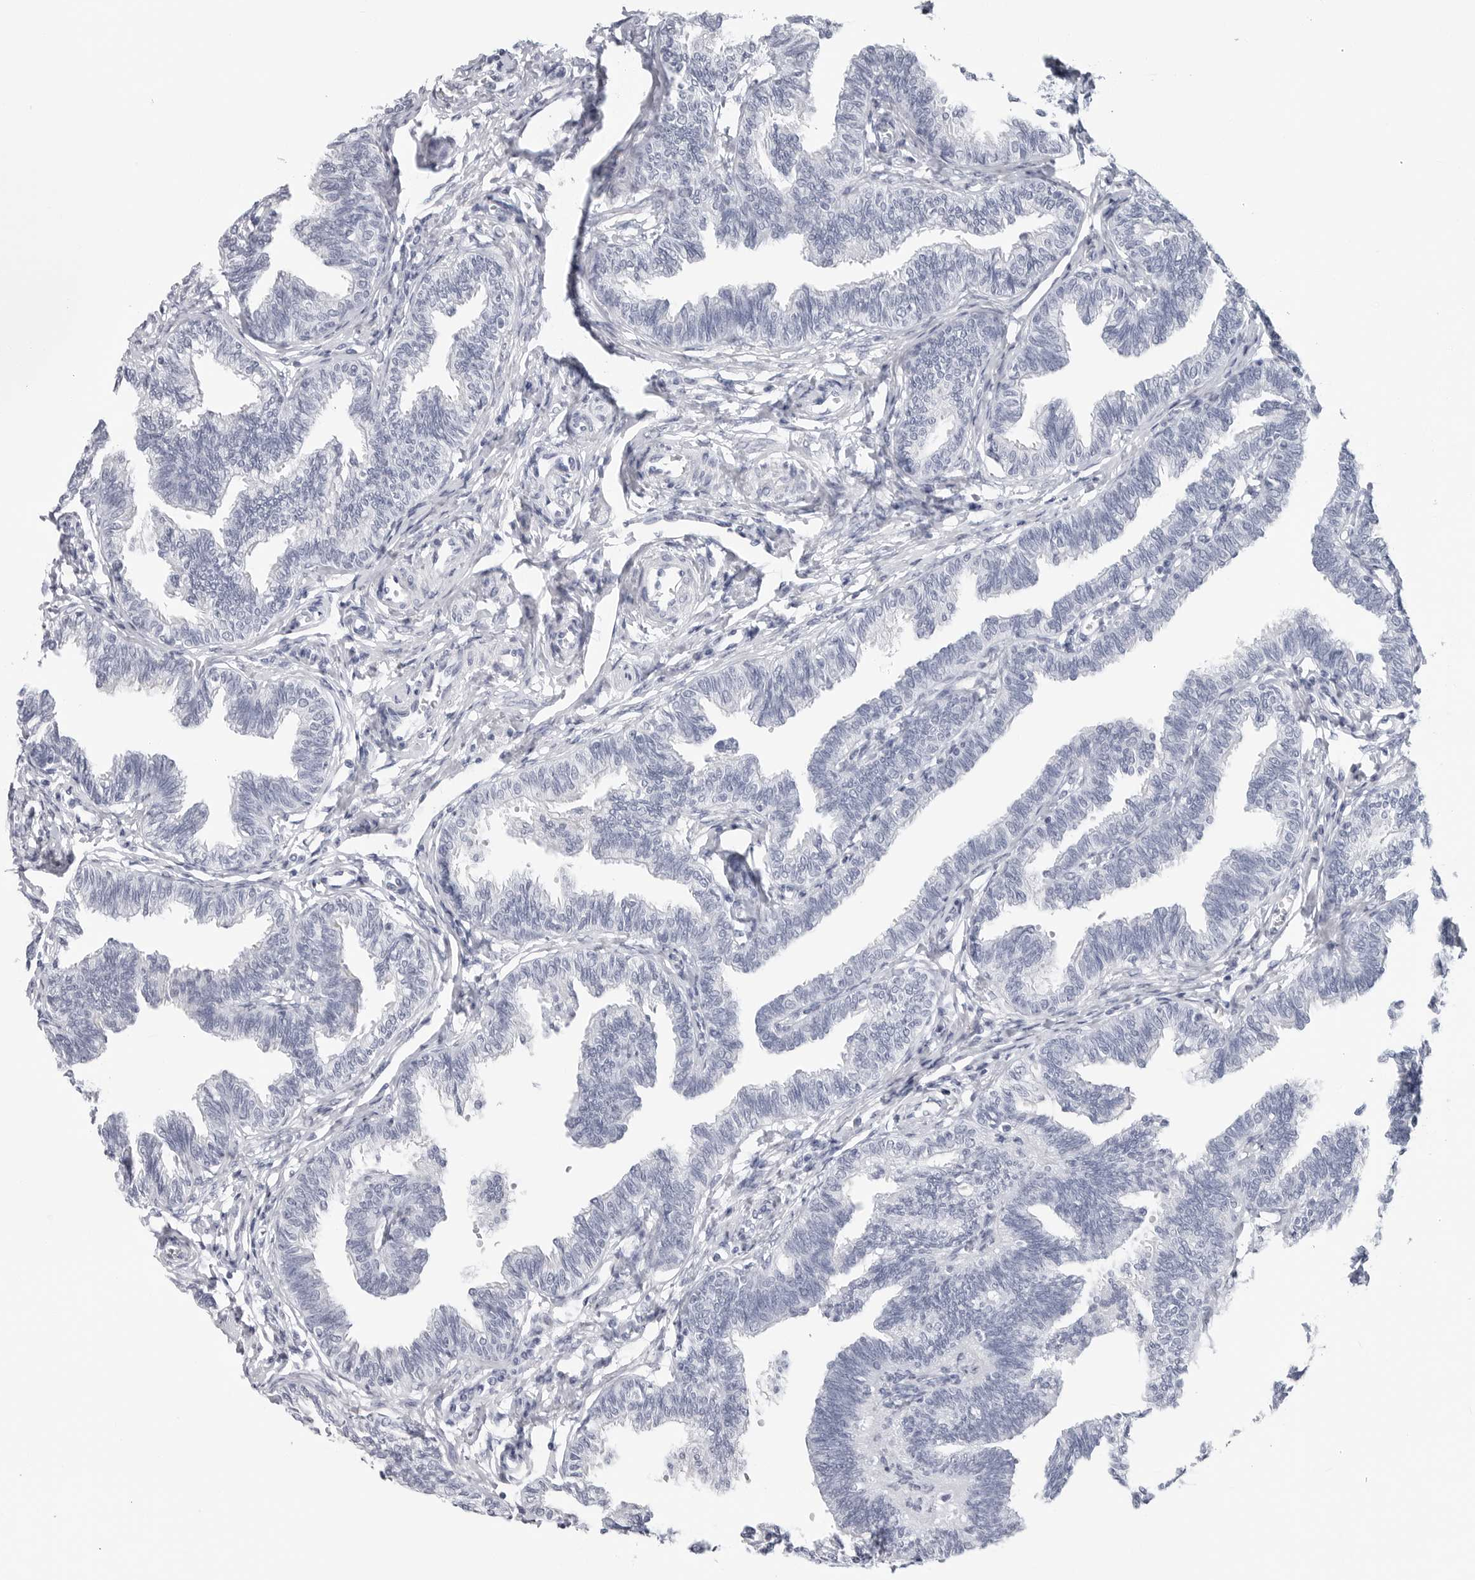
{"staining": {"intensity": "negative", "quantity": "none", "location": "none"}, "tissue": "fallopian tube", "cell_type": "Glandular cells", "image_type": "normal", "snomed": [{"axis": "morphology", "description": "Normal tissue, NOS"}, {"axis": "topography", "description": "Fallopian tube"}, {"axis": "topography", "description": "Ovary"}], "caption": "This is a image of immunohistochemistry staining of benign fallopian tube, which shows no staining in glandular cells.", "gene": "CSH1", "patient": {"sex": "female", "age": 23}}